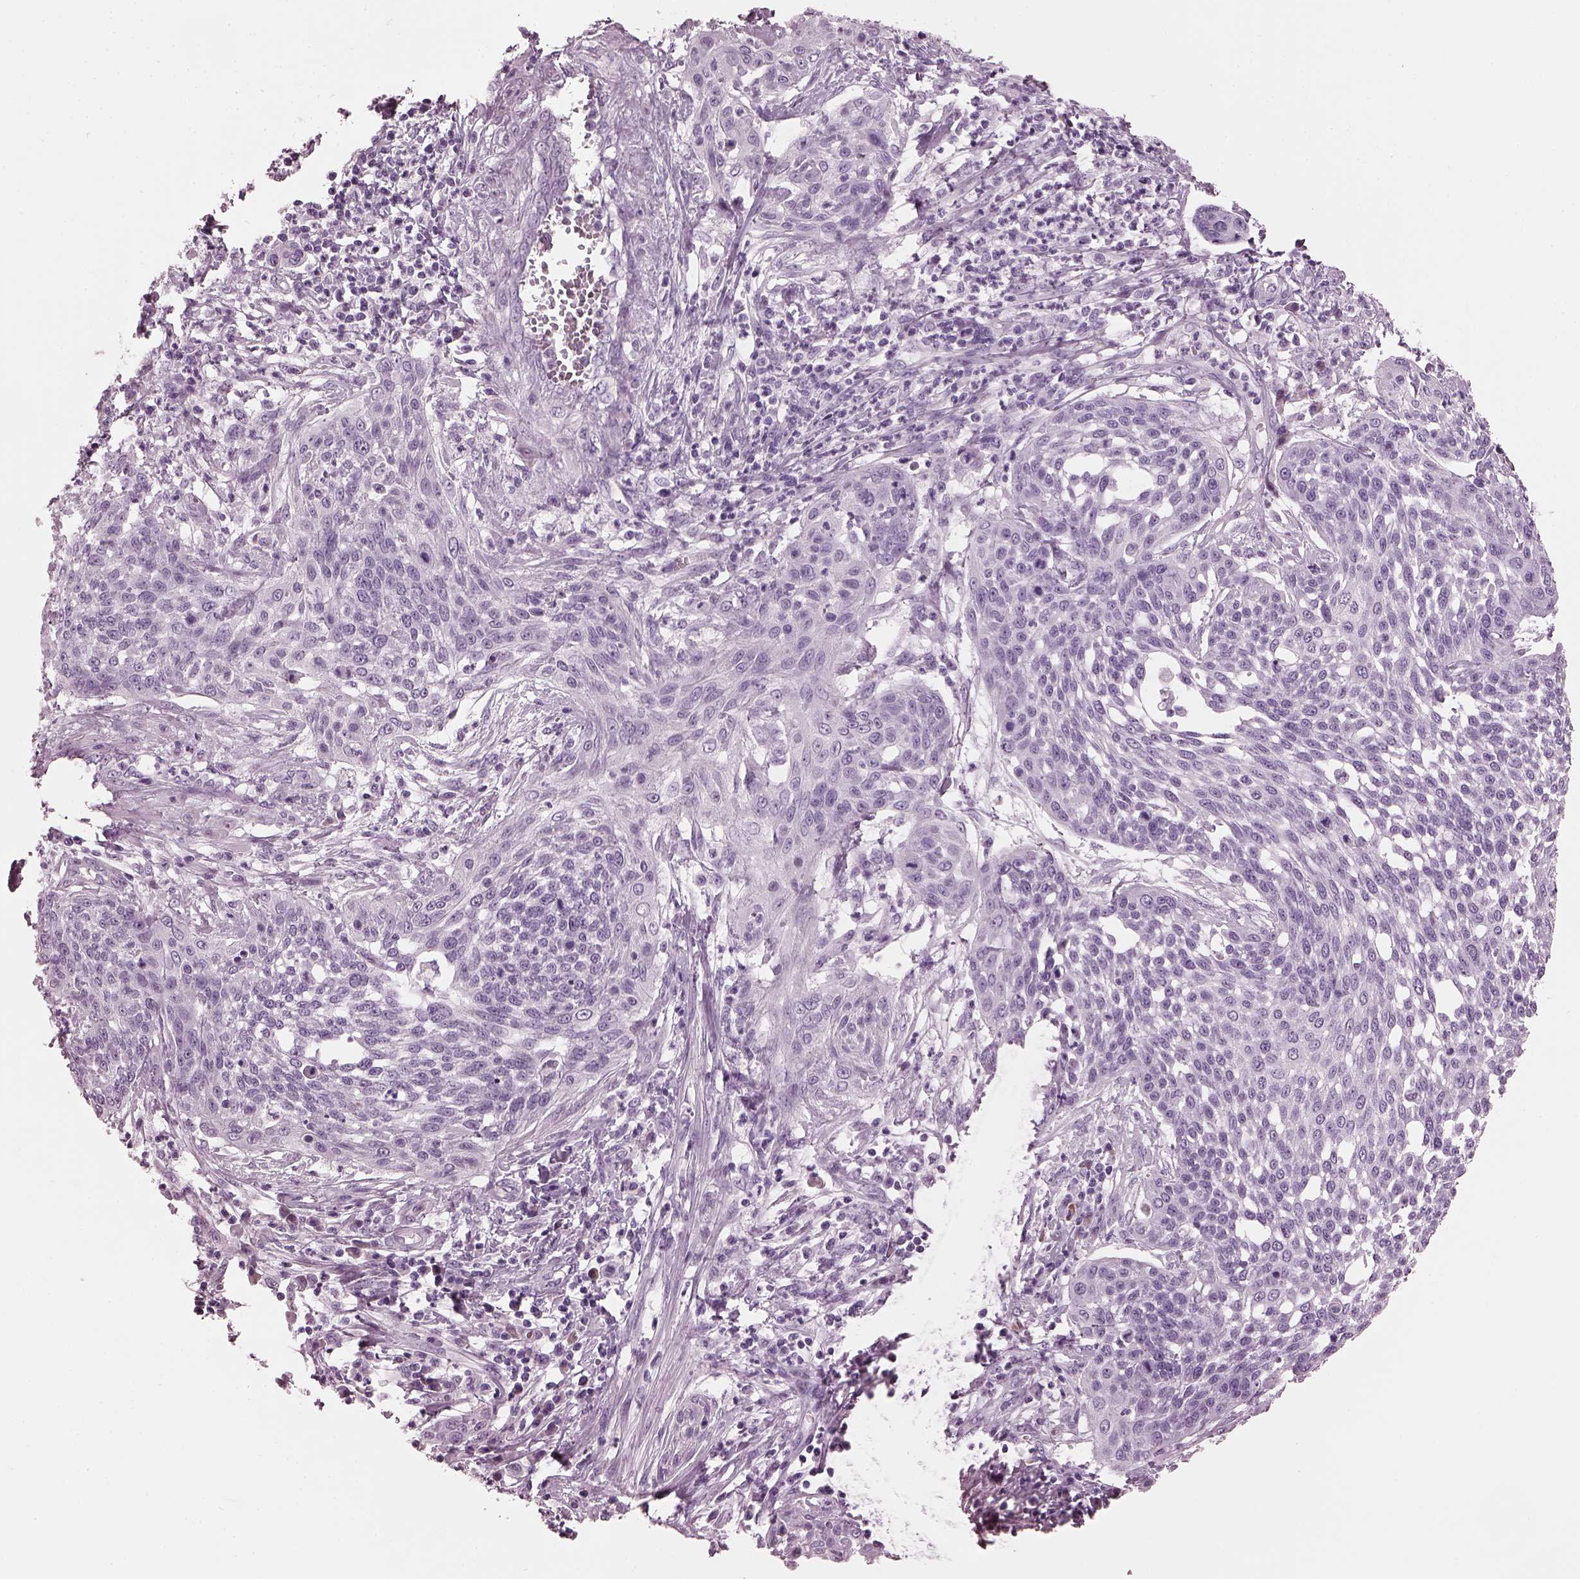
{"staining": {"intensity": "negative", "quantity": "none", "location": "none"}, "tissue": "cervical cancer", "cell_type": "Tumor cells", "image_type": "cancer", "snomed": [{"axis": "morphology", "description": "Squamous cell carcinoma, NOS"}, {"axis": "topography", "description": "Cervix"}], "caption": "The photomicrograph reveals no staining of tumor cells in cervical cancer (squamous cell carcinoma). Nuclei are stained in blue.", "gene": "HYDIN", "patient": {"sex": "female", "age": 34}}